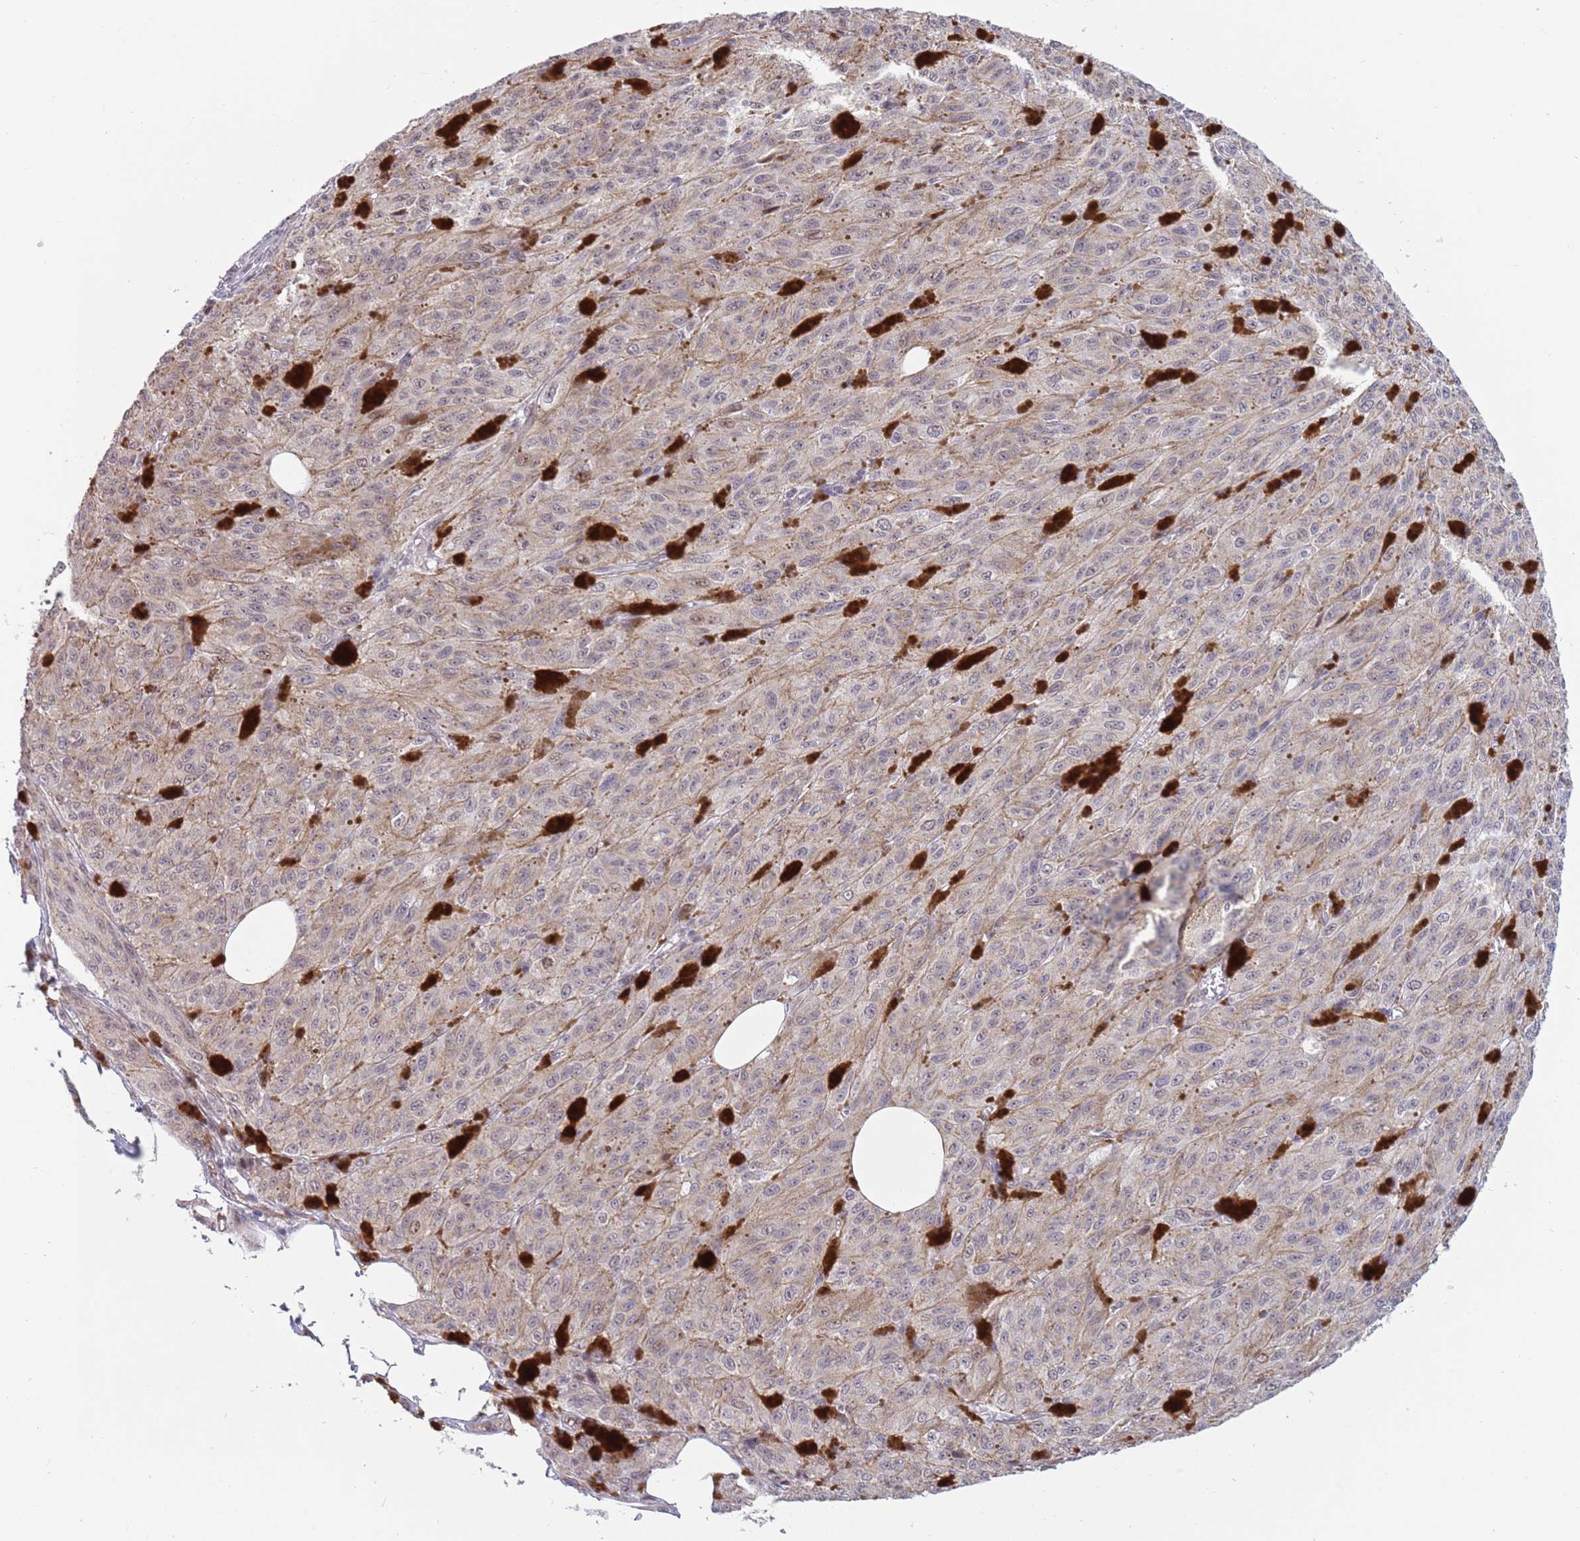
{"staining": {"intensity": "negative", "quantity": "none", "location": "none"}, "tissue": "melanoma", "cell_type": "Tumor cells", "image_type": "cancer", "snomed": [{"axis": "morphology", "description": "Malignant melanoma, NOS"}, {"axis": "topography", "description": "Skin"}], "caption": "The micrograph displays no significant staining in tumor cells of melanoma.", "gene": "CCNJL", "patient": {"sex": "female", "age": 52}}